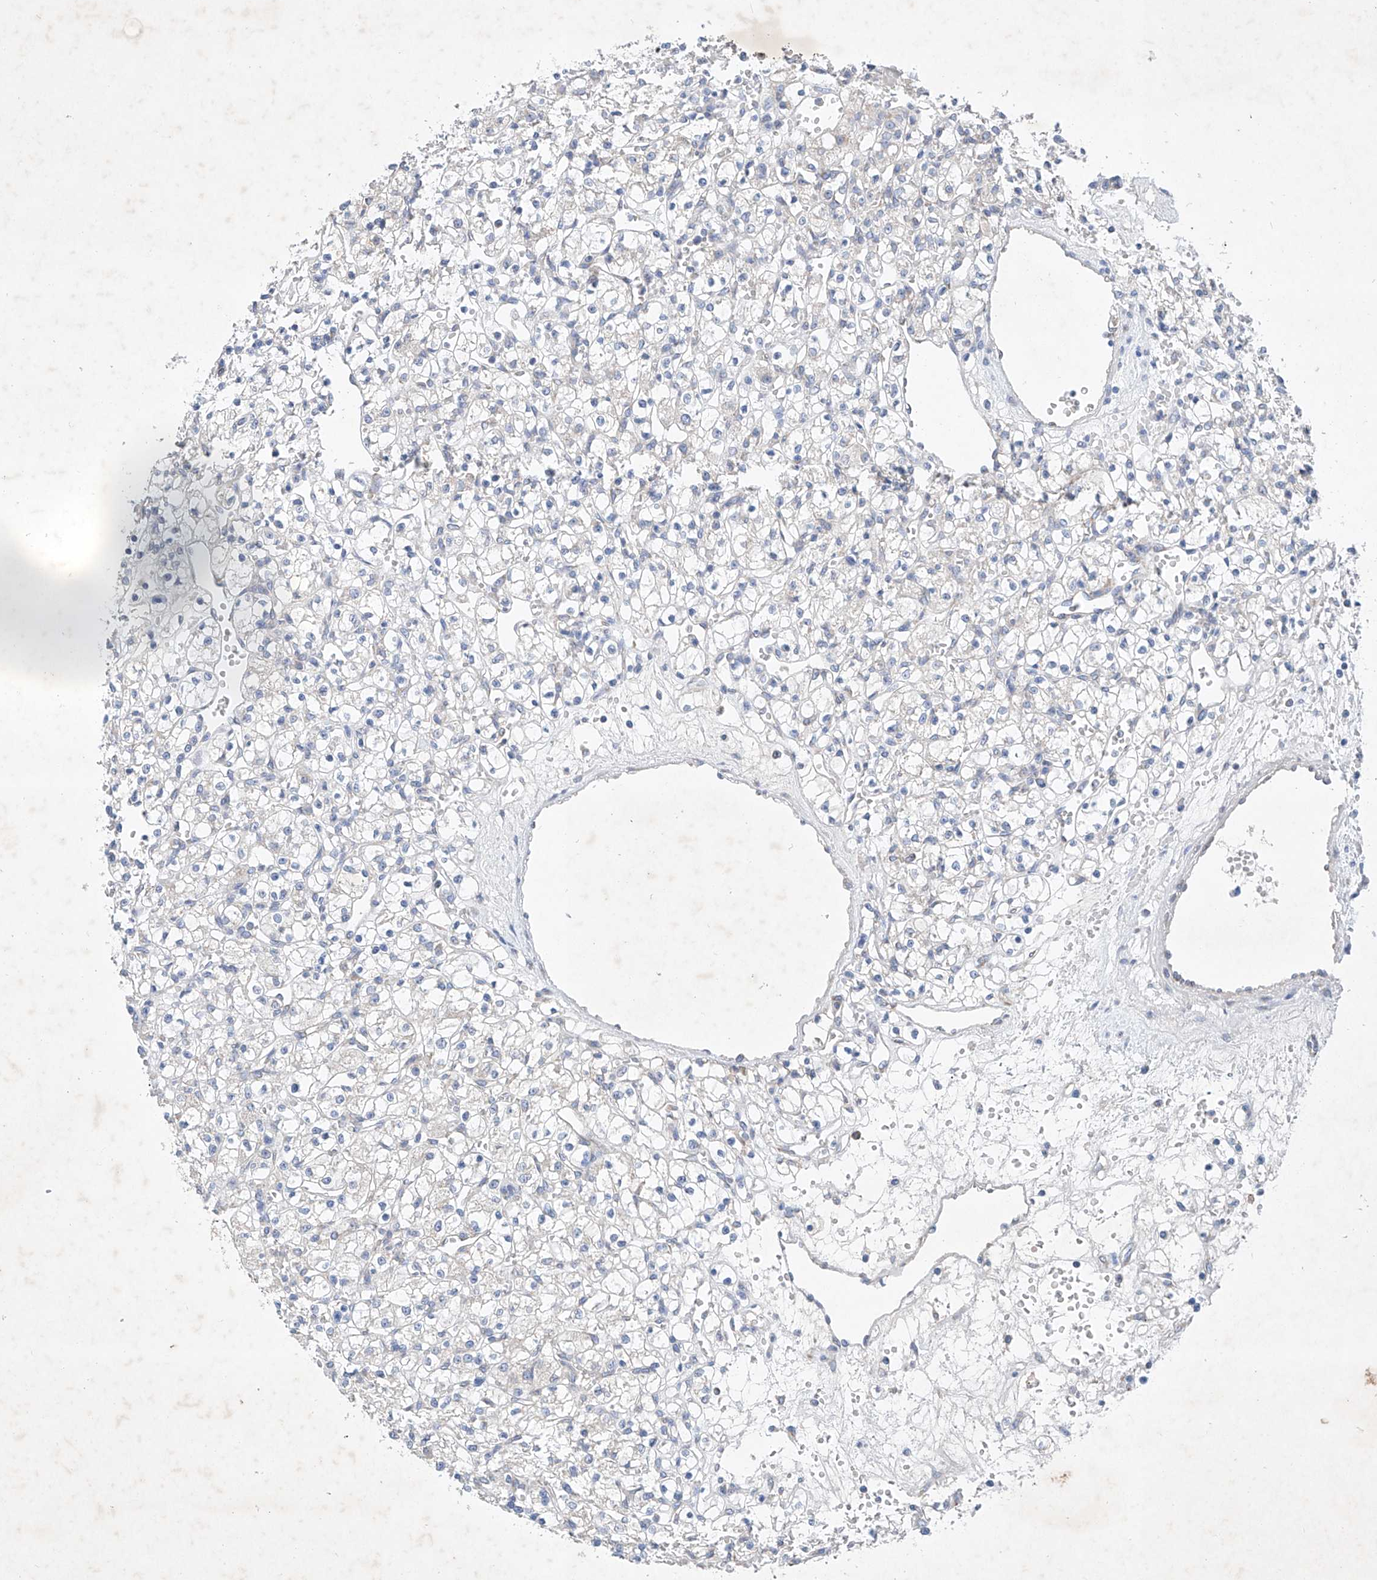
{"staining": {"intensity": "negative", "quantity": "none", "location": "none"}, "tissue": "renal cancer", "cell_type": "Tumor cells", "image_type": "cancer", "snomed": [{"axis": "morphology", "description": "Adenocarcinoma, NOS"}, {"axis": "topography", "description": "Kidney"}], "caption": "Immunohistochemical staining of renal cancer (adenocarcinoma) exhibits no significant expression in tumor cells.", "gene": "FASTK", "patient": {"sex": "female", "age": 59}}